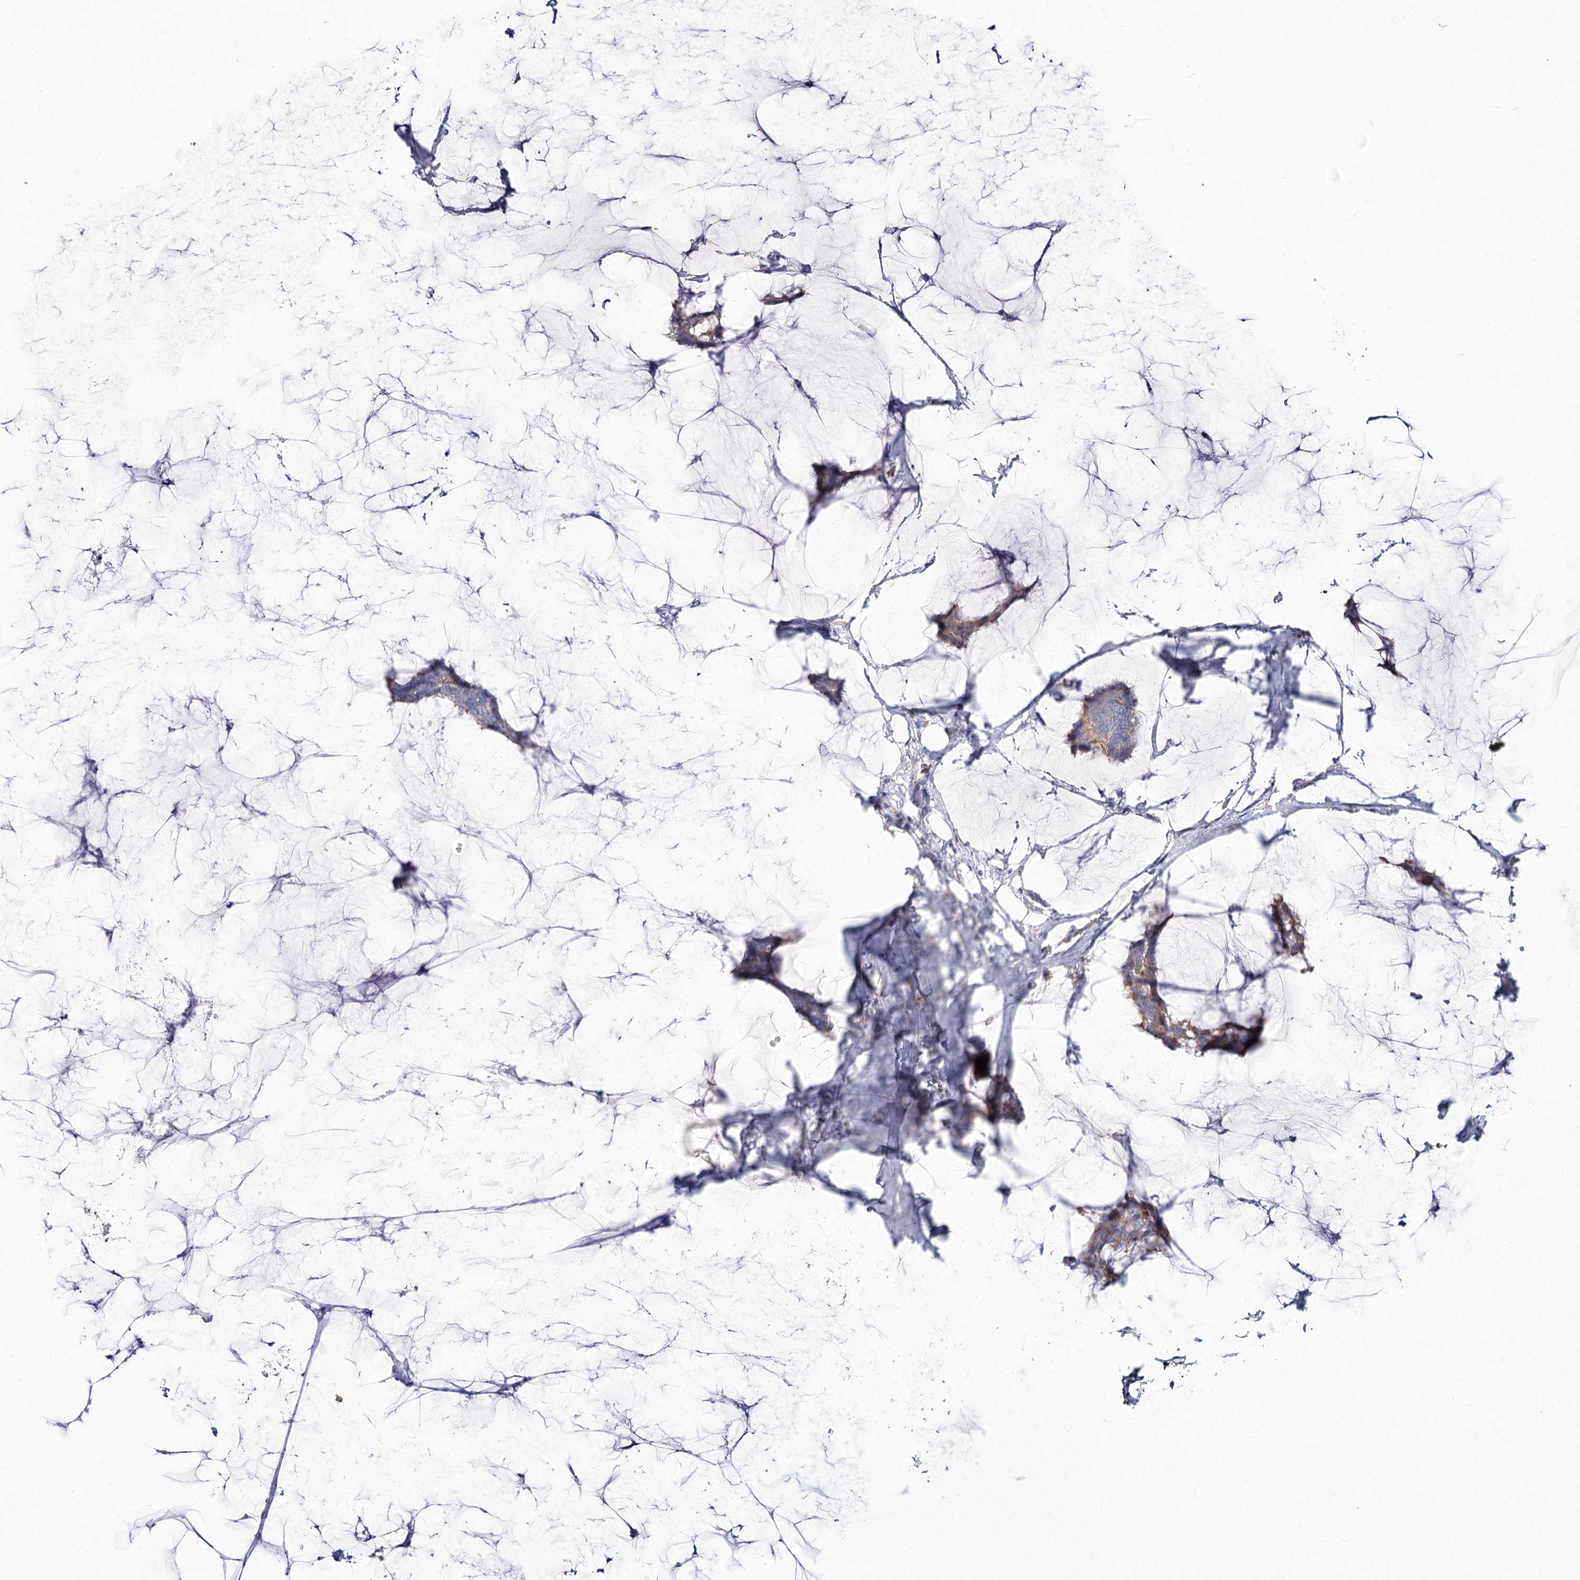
{"staining": {"intensity": "negative", "quantity": "none", "location": "none"}, "tissue": "breast cancer", "cell_type": "Tumor cells", "image_type": "cancer", "snomed": [{"axis": "morphology", "description": "Duct carcinoma"}, {"axis": "topography", "description": "Breast"}], "caption": "The photomicrograph shows no staining of tumor cells in breast intraductal carcinoma.", "gene": "SUOX", "patient": {"sex": "female", "age": 93}}